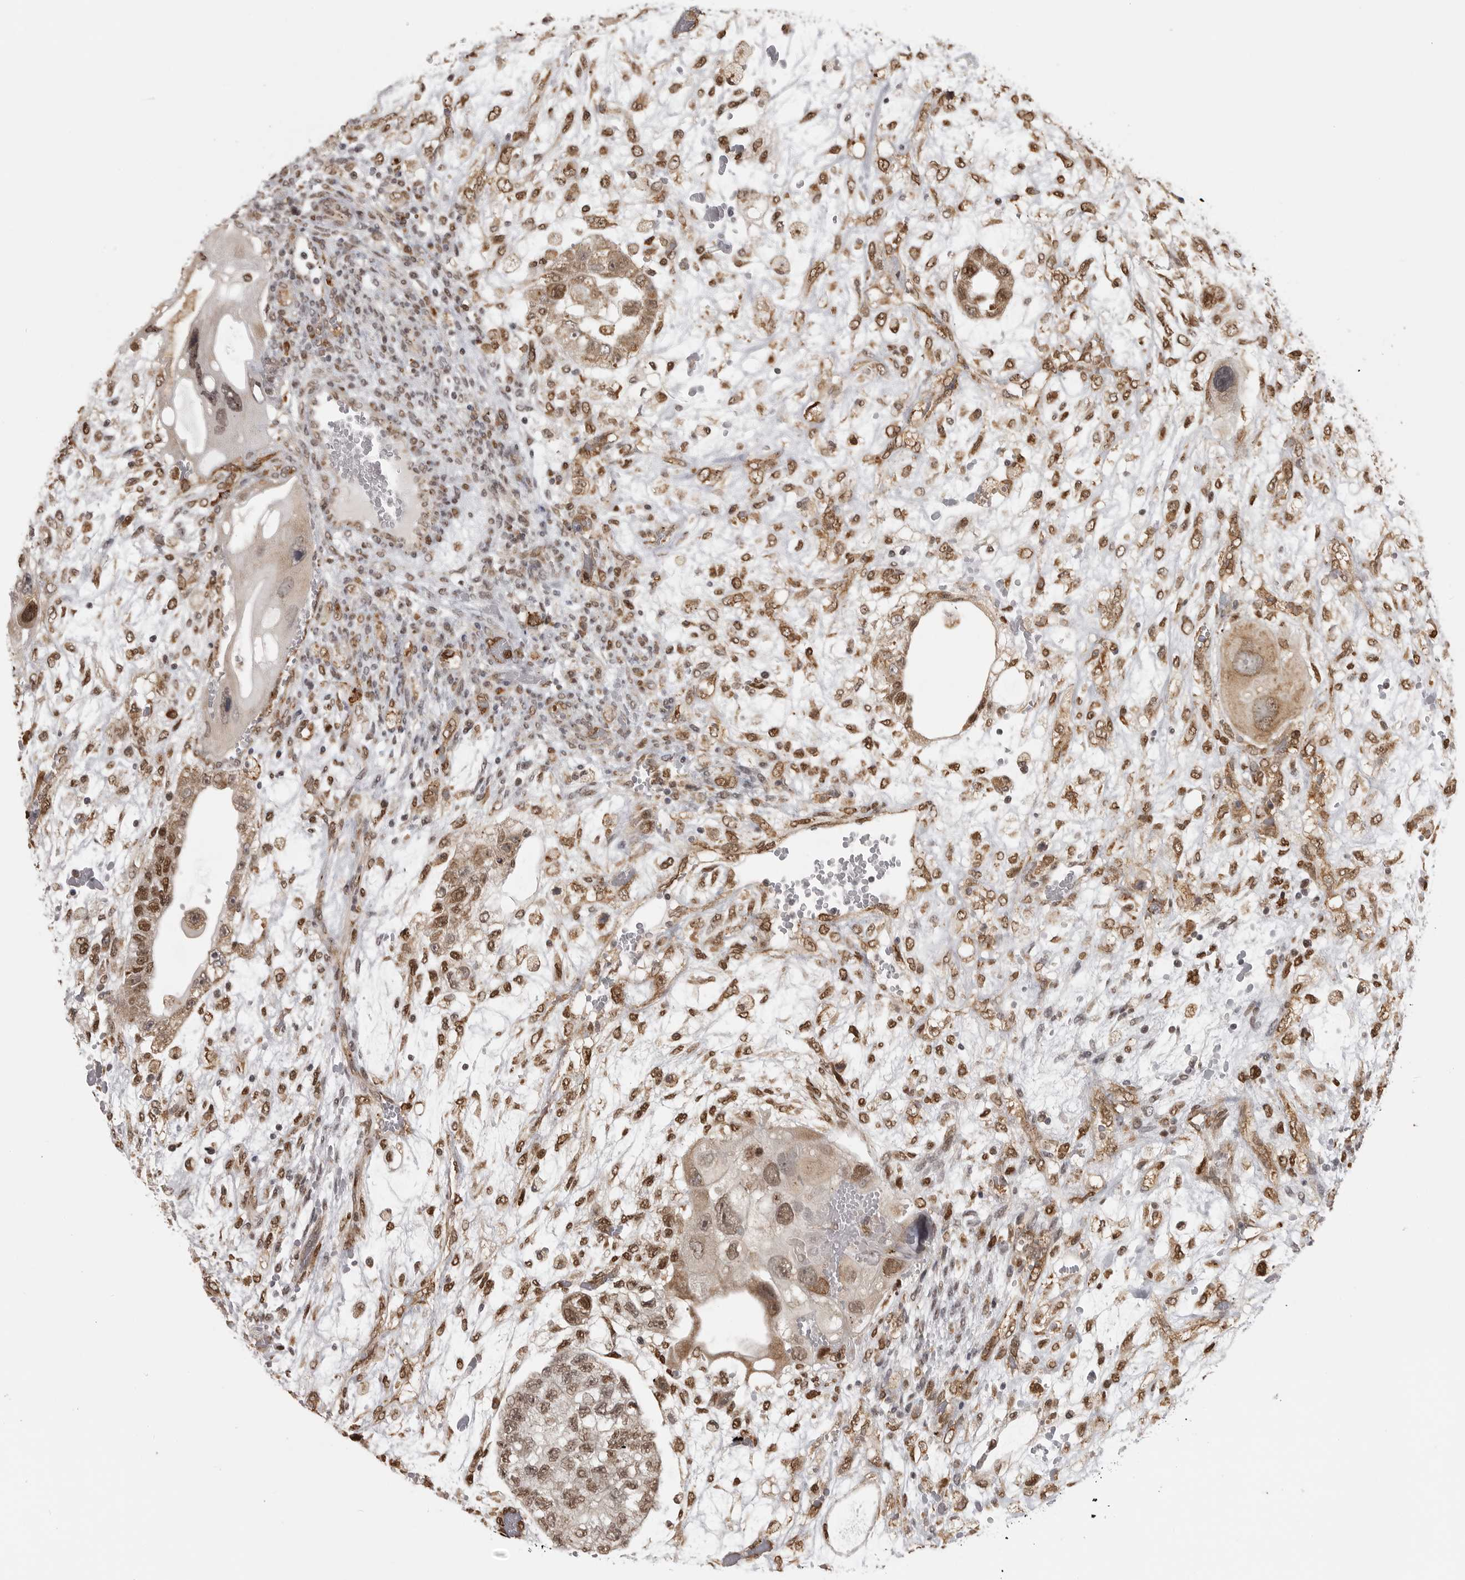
{"staining": {"intensity": "moderate", "quantity": ">75%", "location": "nuclear"}, "tissue": "testis cancer", "cell_type": "Tumor cells", "image_type": "cancer", "snomed": [{"axis": "morphology", "description": "Carcinoma, Embryonal, NOS"}, {"axis": "topography", "description": "Testis"}], "caption": "Immunohistochemical staining of human testis cancer (embryonal carcinoma) demonstrates medium levels of moderate nuclear protein expression in about >75% of tumor cells.", "gene": "ISG20L2", "patient": {"sex": "male", "age": 36}}